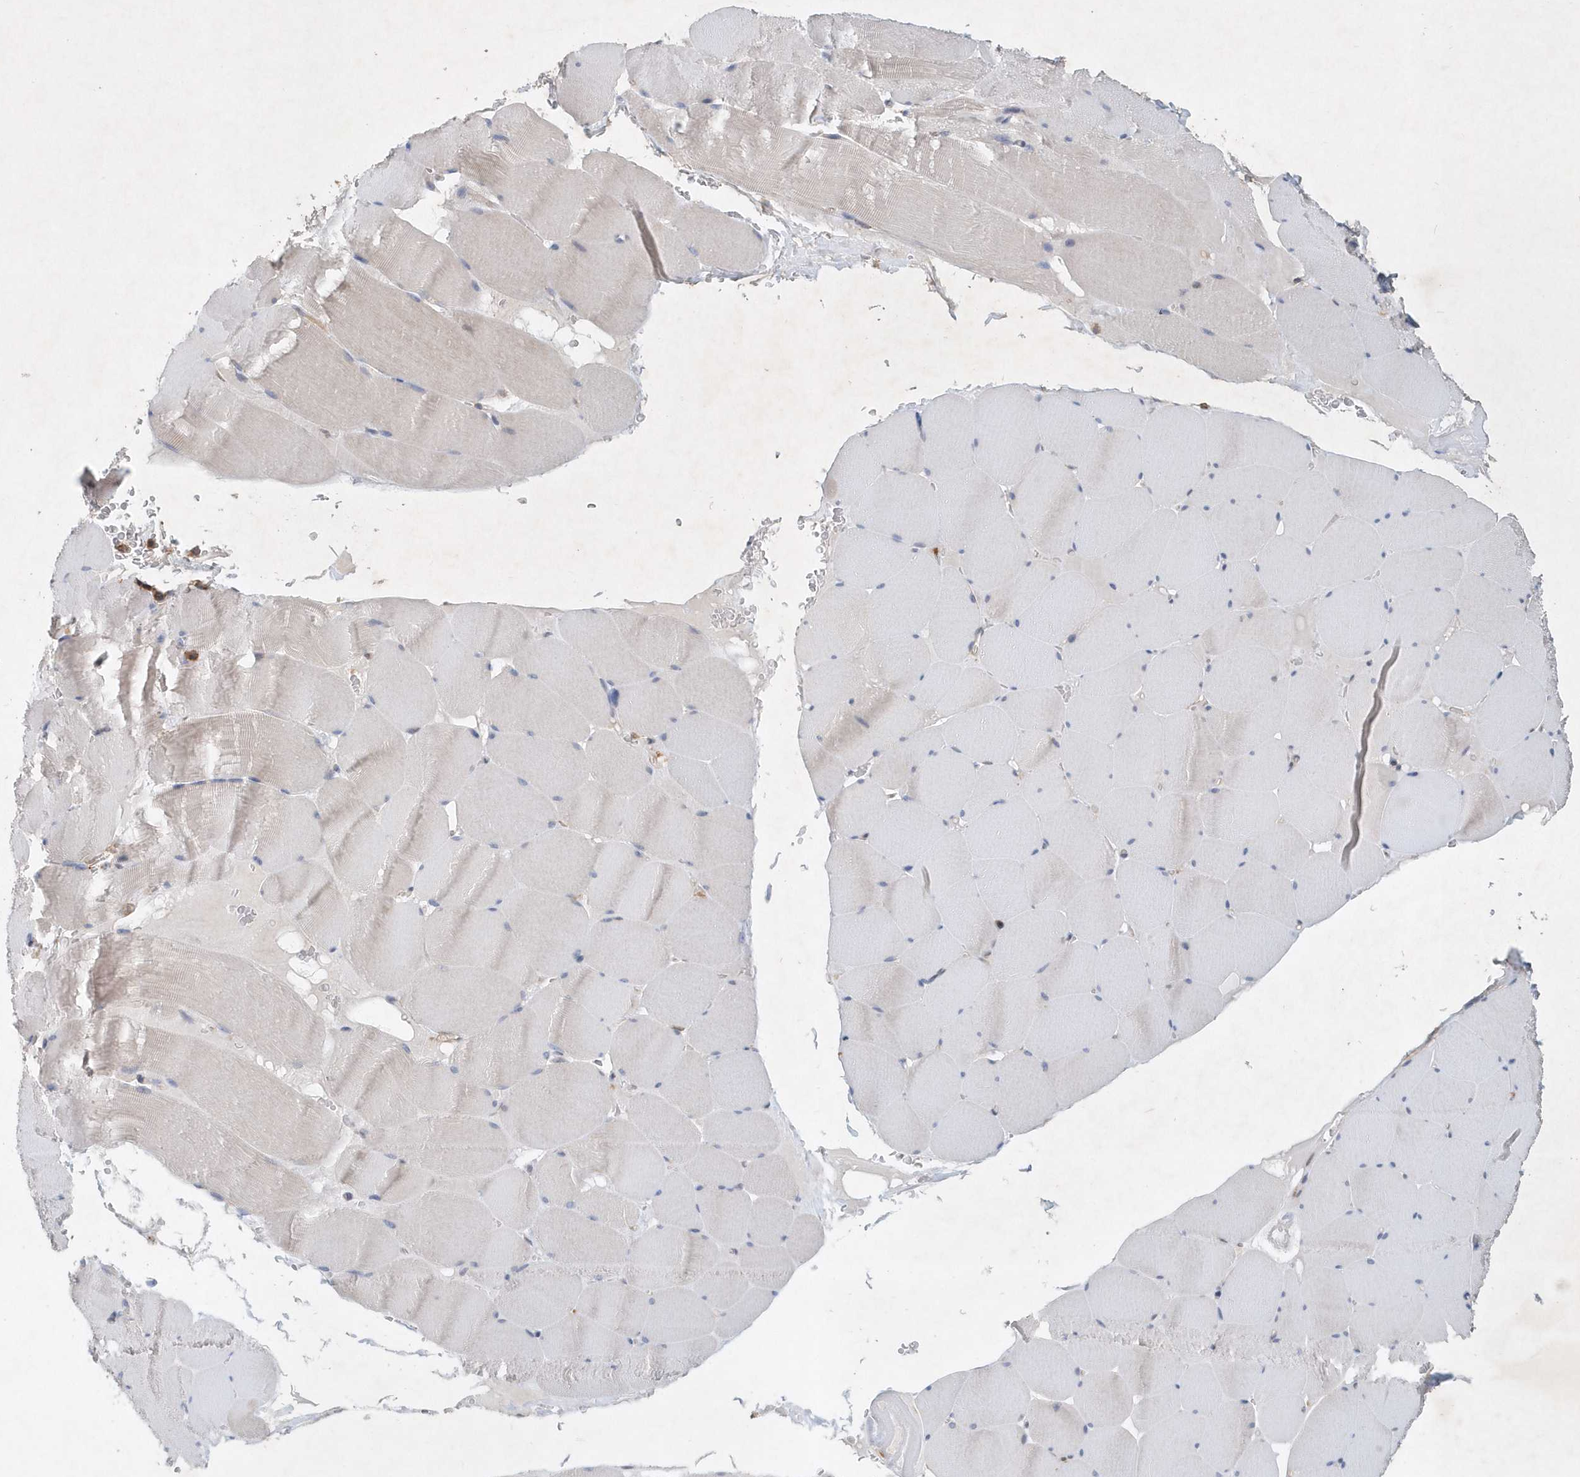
{"staining": {"intensity": "negative", "quantity": "none", "location": "none"}, "tissue": "skeletal muscle", "cell_type": "Myocytes", "image_type": "normal", "snomed": [{"axis": "morphology", "description": "Normal tissue, NOS"}, {"axis": "topography", "description": "Skeletal muscle"}], "caption": "Histopathology image shows no protein expression in myocytes of normal skeletal muscle.", "gene": "P2RY10", "patient": {"sex": "male", "age": 62}}